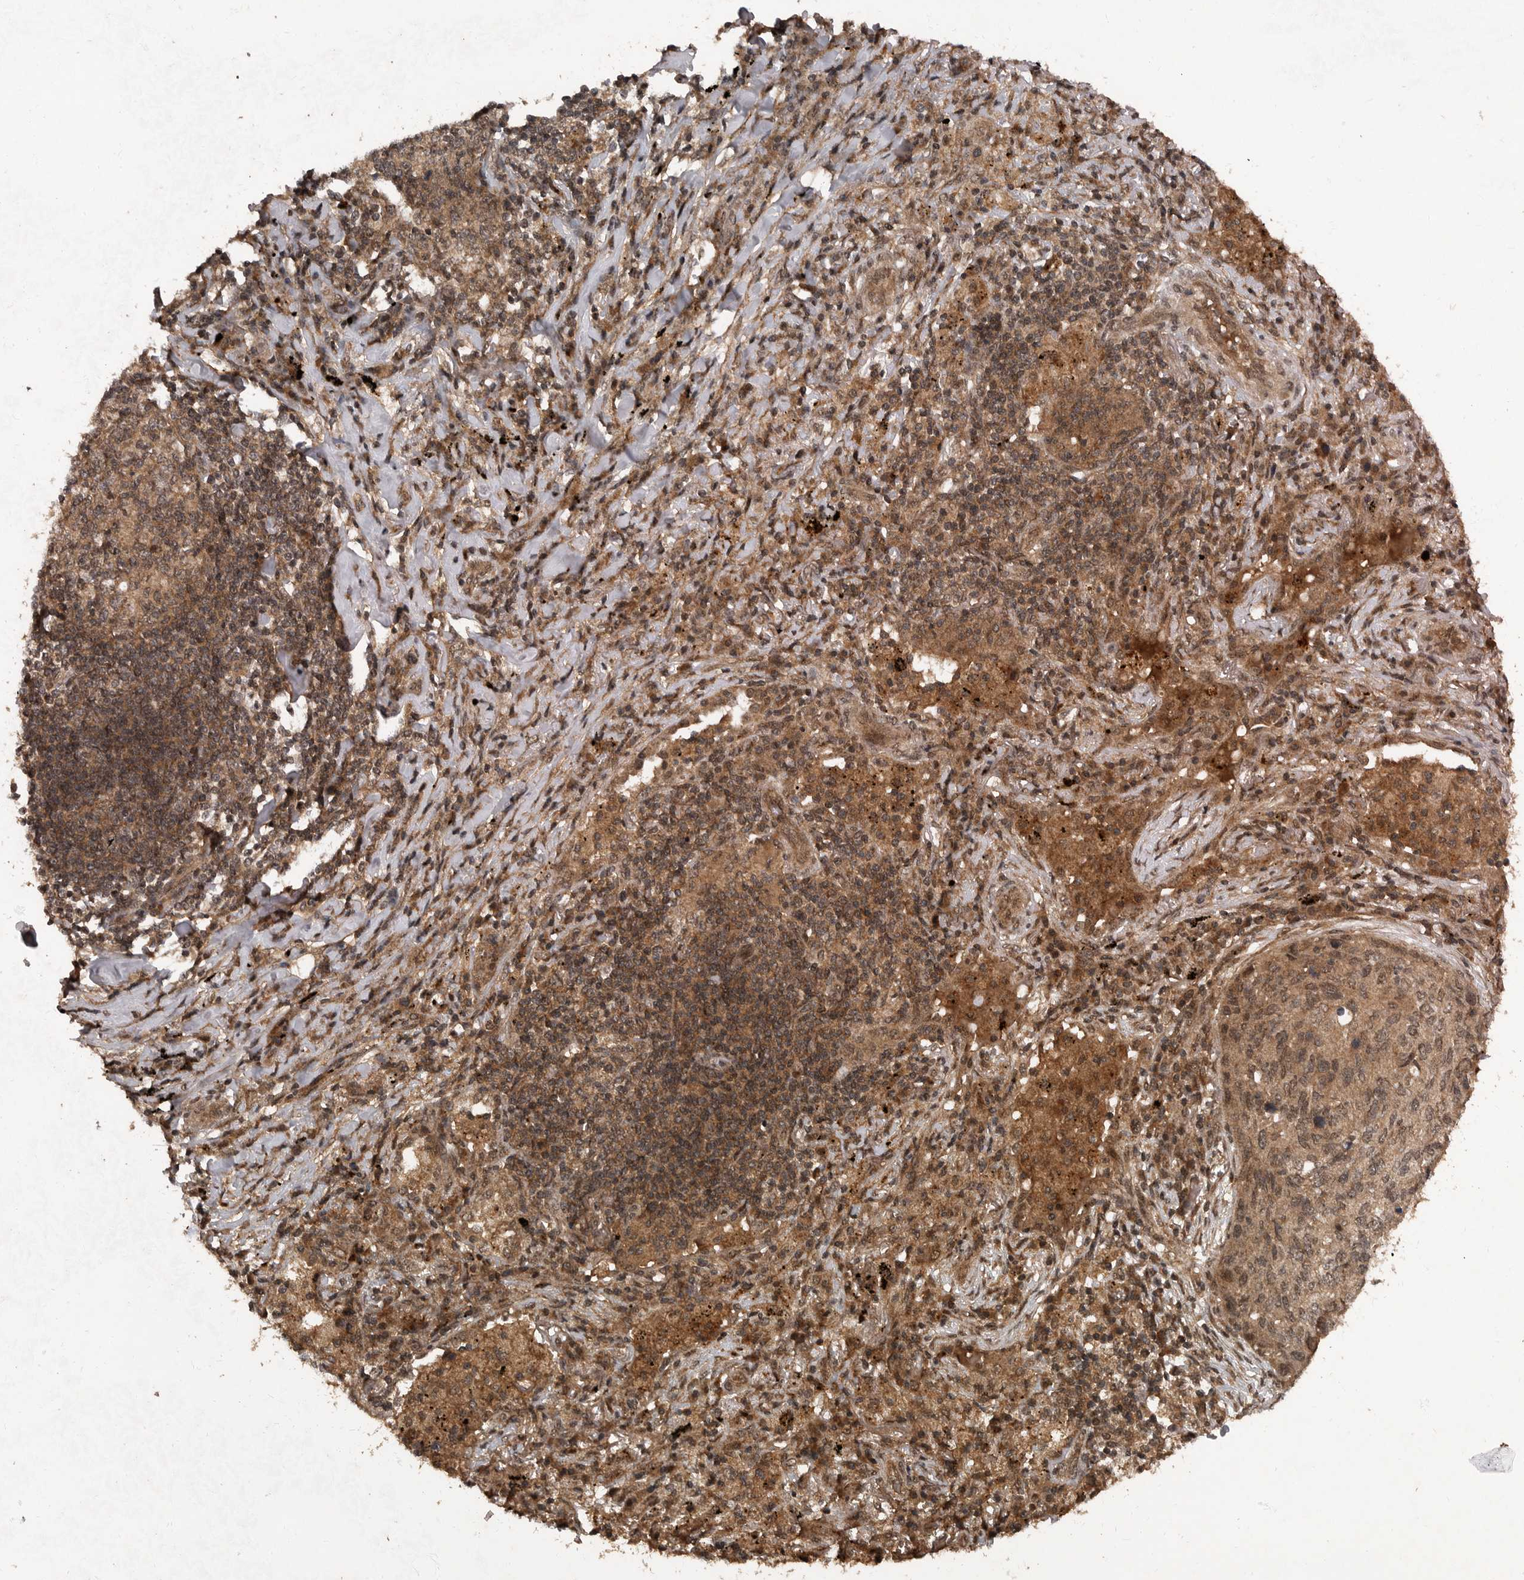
{"staining": {"intensity": "moderate", "quantity": ">75%", "location": "cytoplasmic/membranous,nuclear"}, "tissue": "lung cancer", "cell_type": "Tumor cells", "image_type": "cancer", "snomed": [{"axis": "morphology", "description": "Squamous cell carcinoma, NOS"}, {"axis": "topography", "description": "Lung"}], "caption": "IHC photomicrograph of squamous cell carcinoma (lung) stained for a protein (brown), which shows medium levels of moderate cytoplasmic/membranous and nuclear staining in approximately >75% of tumor cells.", "gene": "FOXO1", "patient": {"sex": "female", "age": 63}}